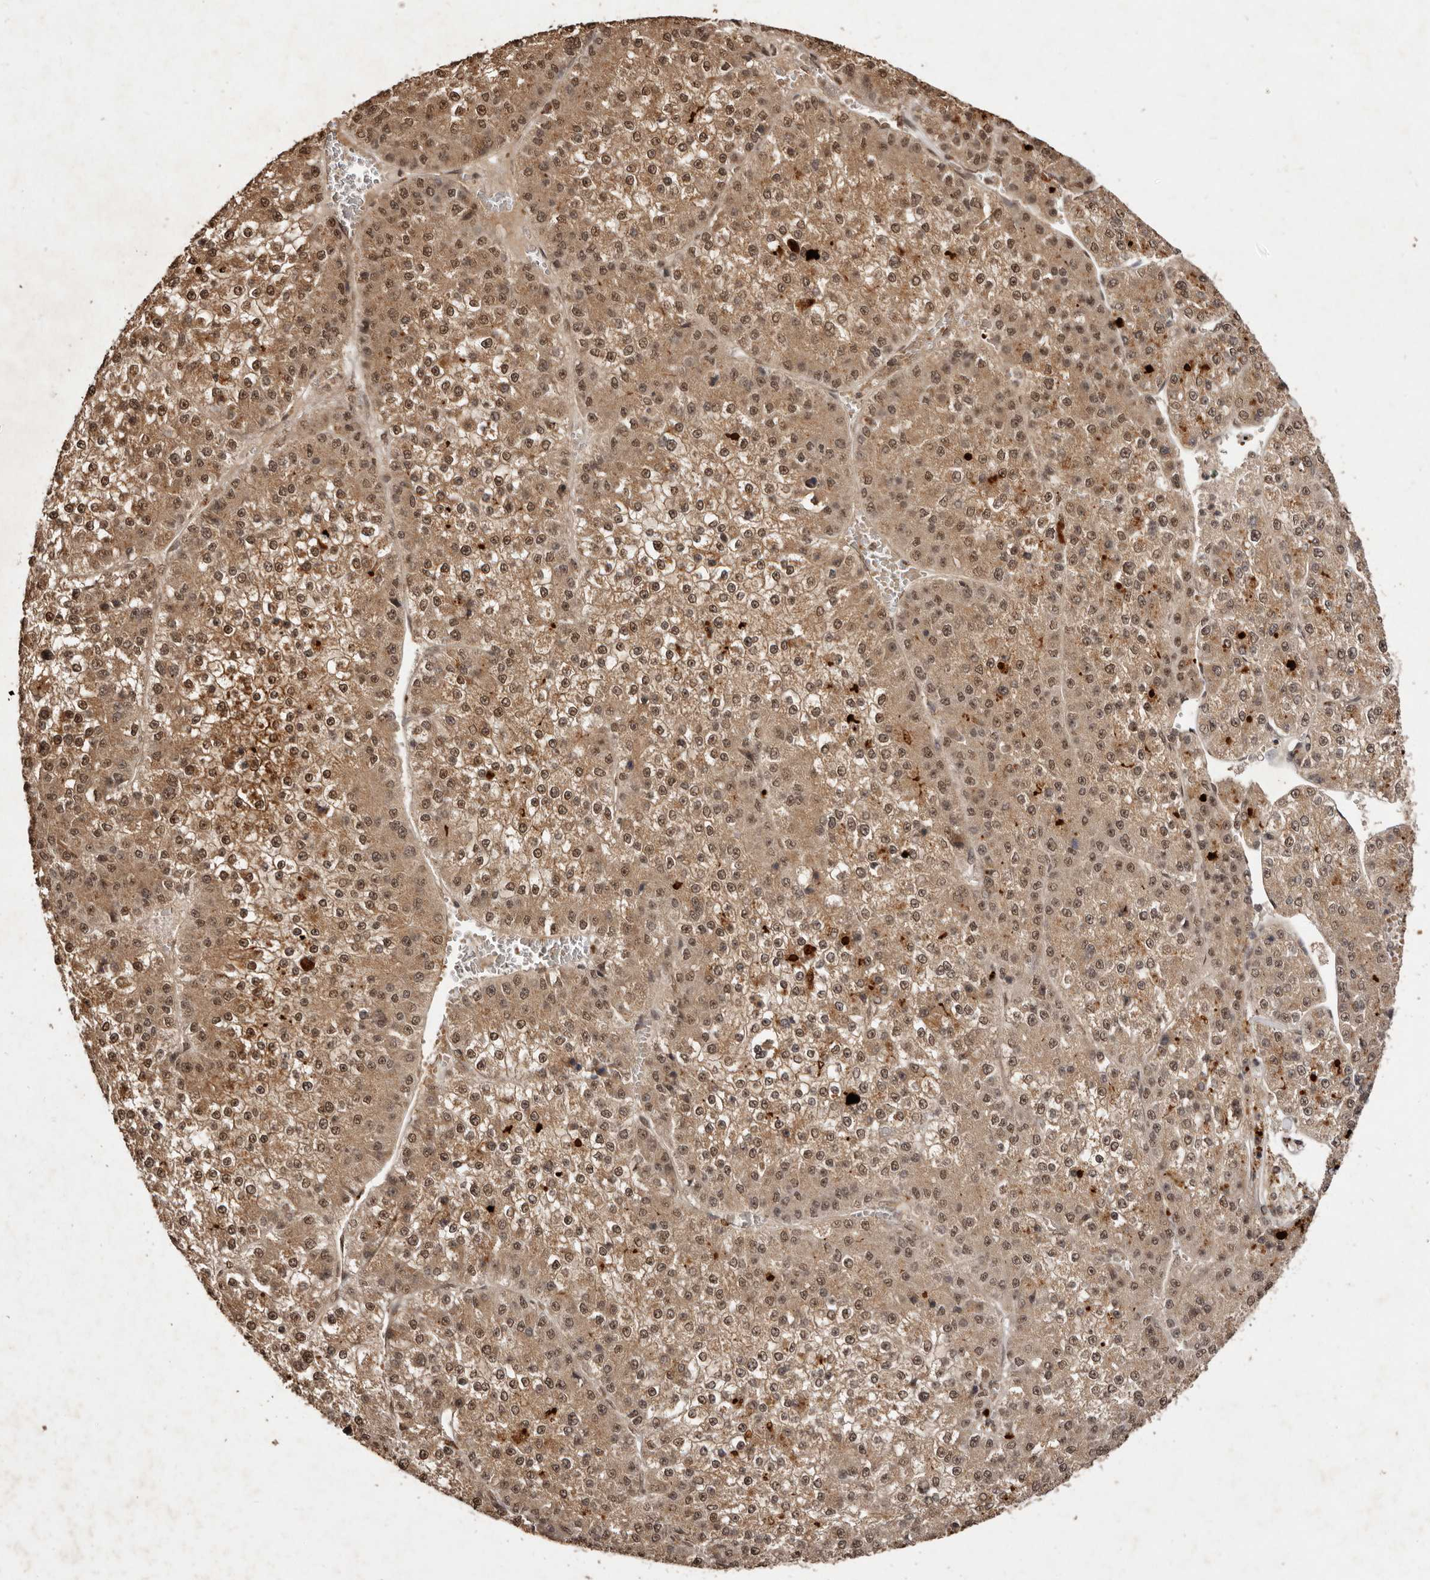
{"staining": {"intensity": "moderate", "quantity": ">75%", "location": "cytoplasmic/membranous,nuclear"}, "tissue": "liver cancer", "cell_type": "Tumor cells", "image_type": "cancer", "snomed": [{"axis": "morphology", "description": "Carcinoma, Hepatocellular, NOS"}, {"axis": "topography", "description": "Liver"}], "caption": "This histopathology image demonstrates IHC staining of liver hepatocellular carcinoma, with medium moderate cytoplasmic/membranous and nuclear staining in approximately >75% of tumor cells.", "gene": "NOTCH1", "patient": {"sex": "female", "age": 73}}